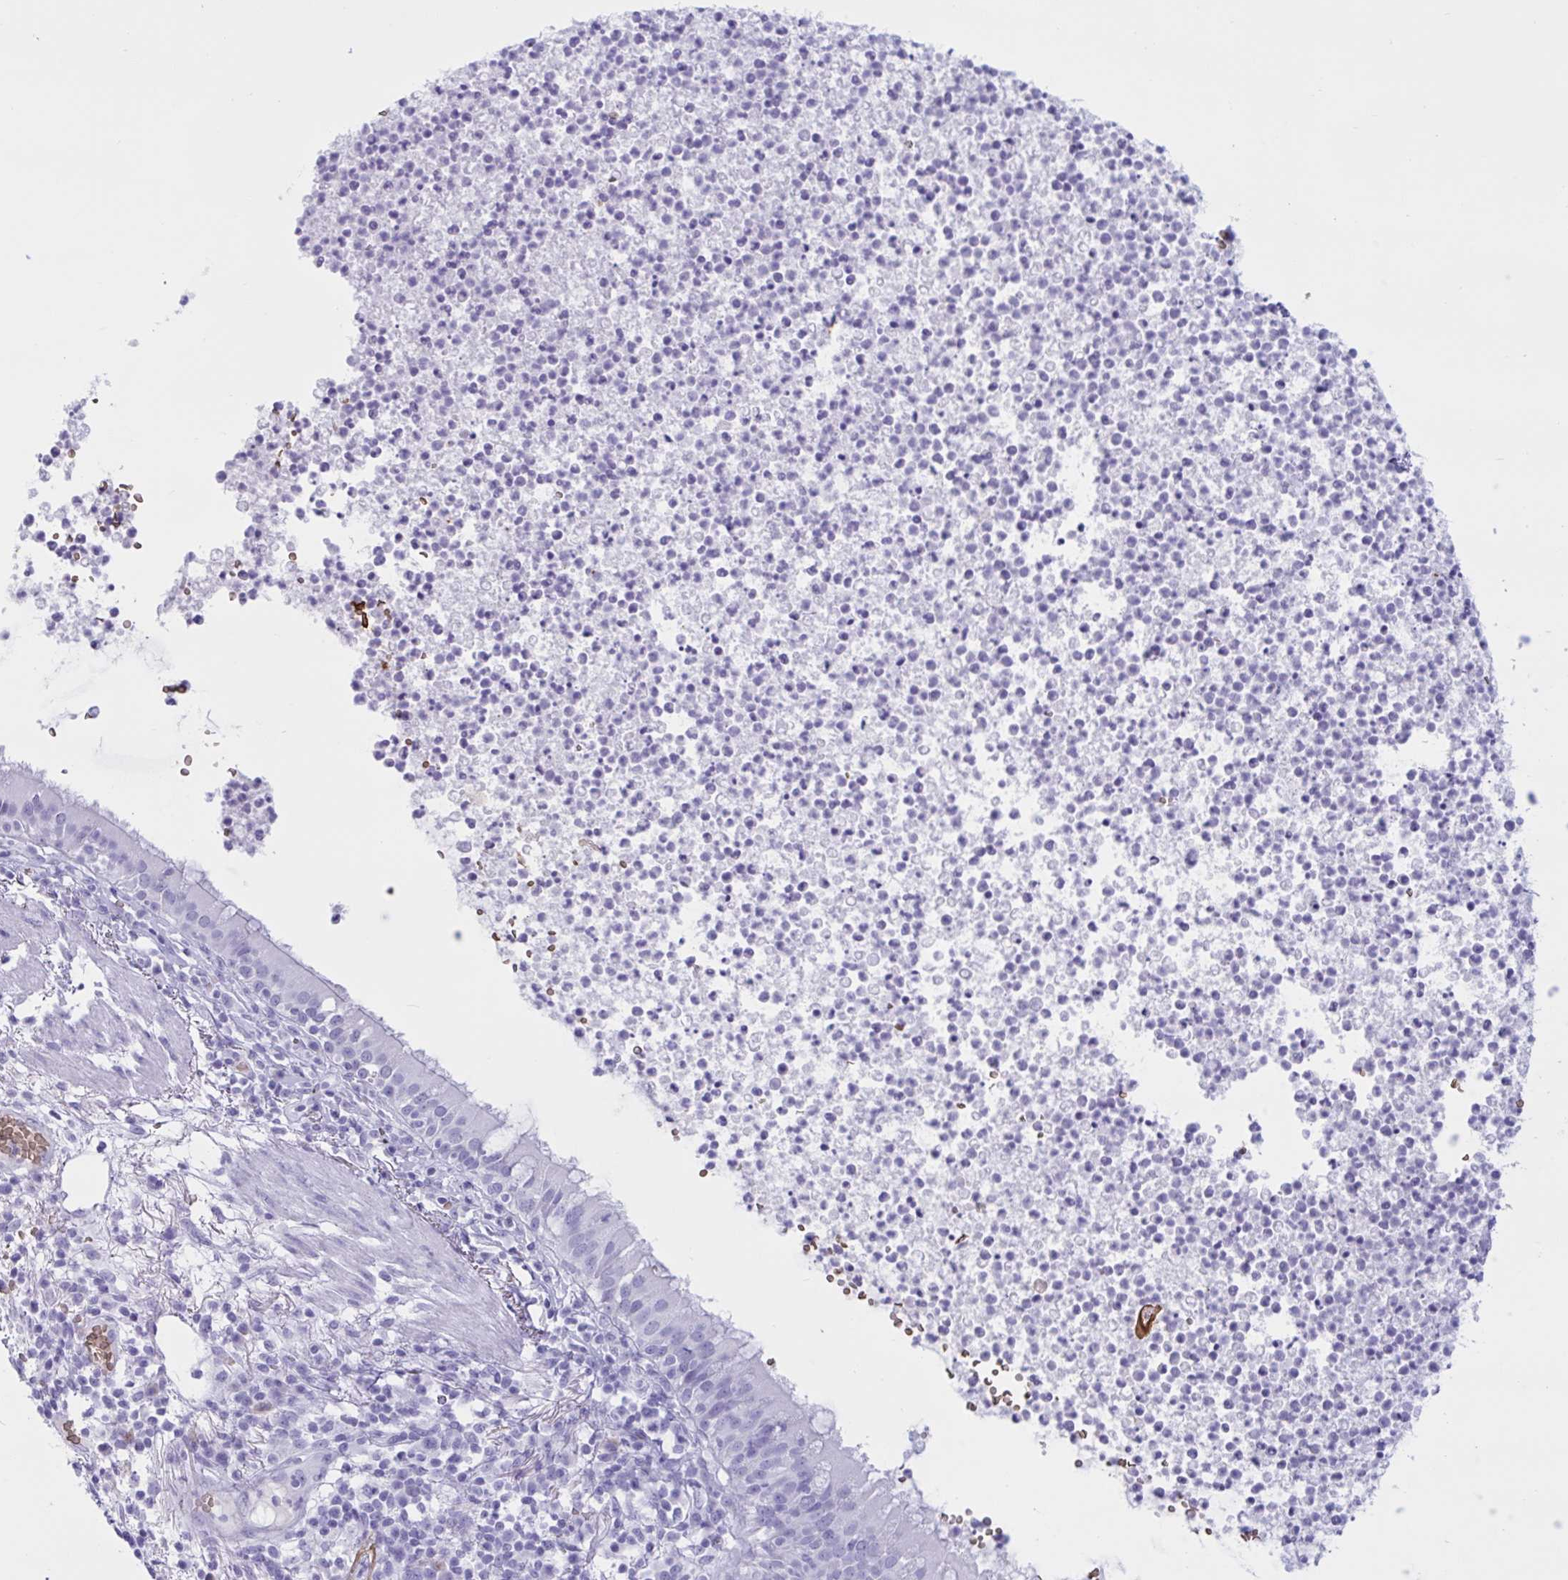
{"staining": {"intensity": "negative", "quantity": "none", "location": "none"}, "tissue": "bronchus", "cell_type": "Respiratory epithelial cells", "image_type": "normal", "snomed": [{"axis": "morphology", "description": "Normal tissue, NOS"}, {"axis": "topography", "description": "Cartilage tissue"}, {"axis": "topography", "description": "Bronchus"}], "caption": "Immunohistochemistry (IHC) of benign human bronchus shows no positivity in respiratory epithelial cells.", "gene": "SLC2A1", "patient": {"sex": "male", "age": 56}}